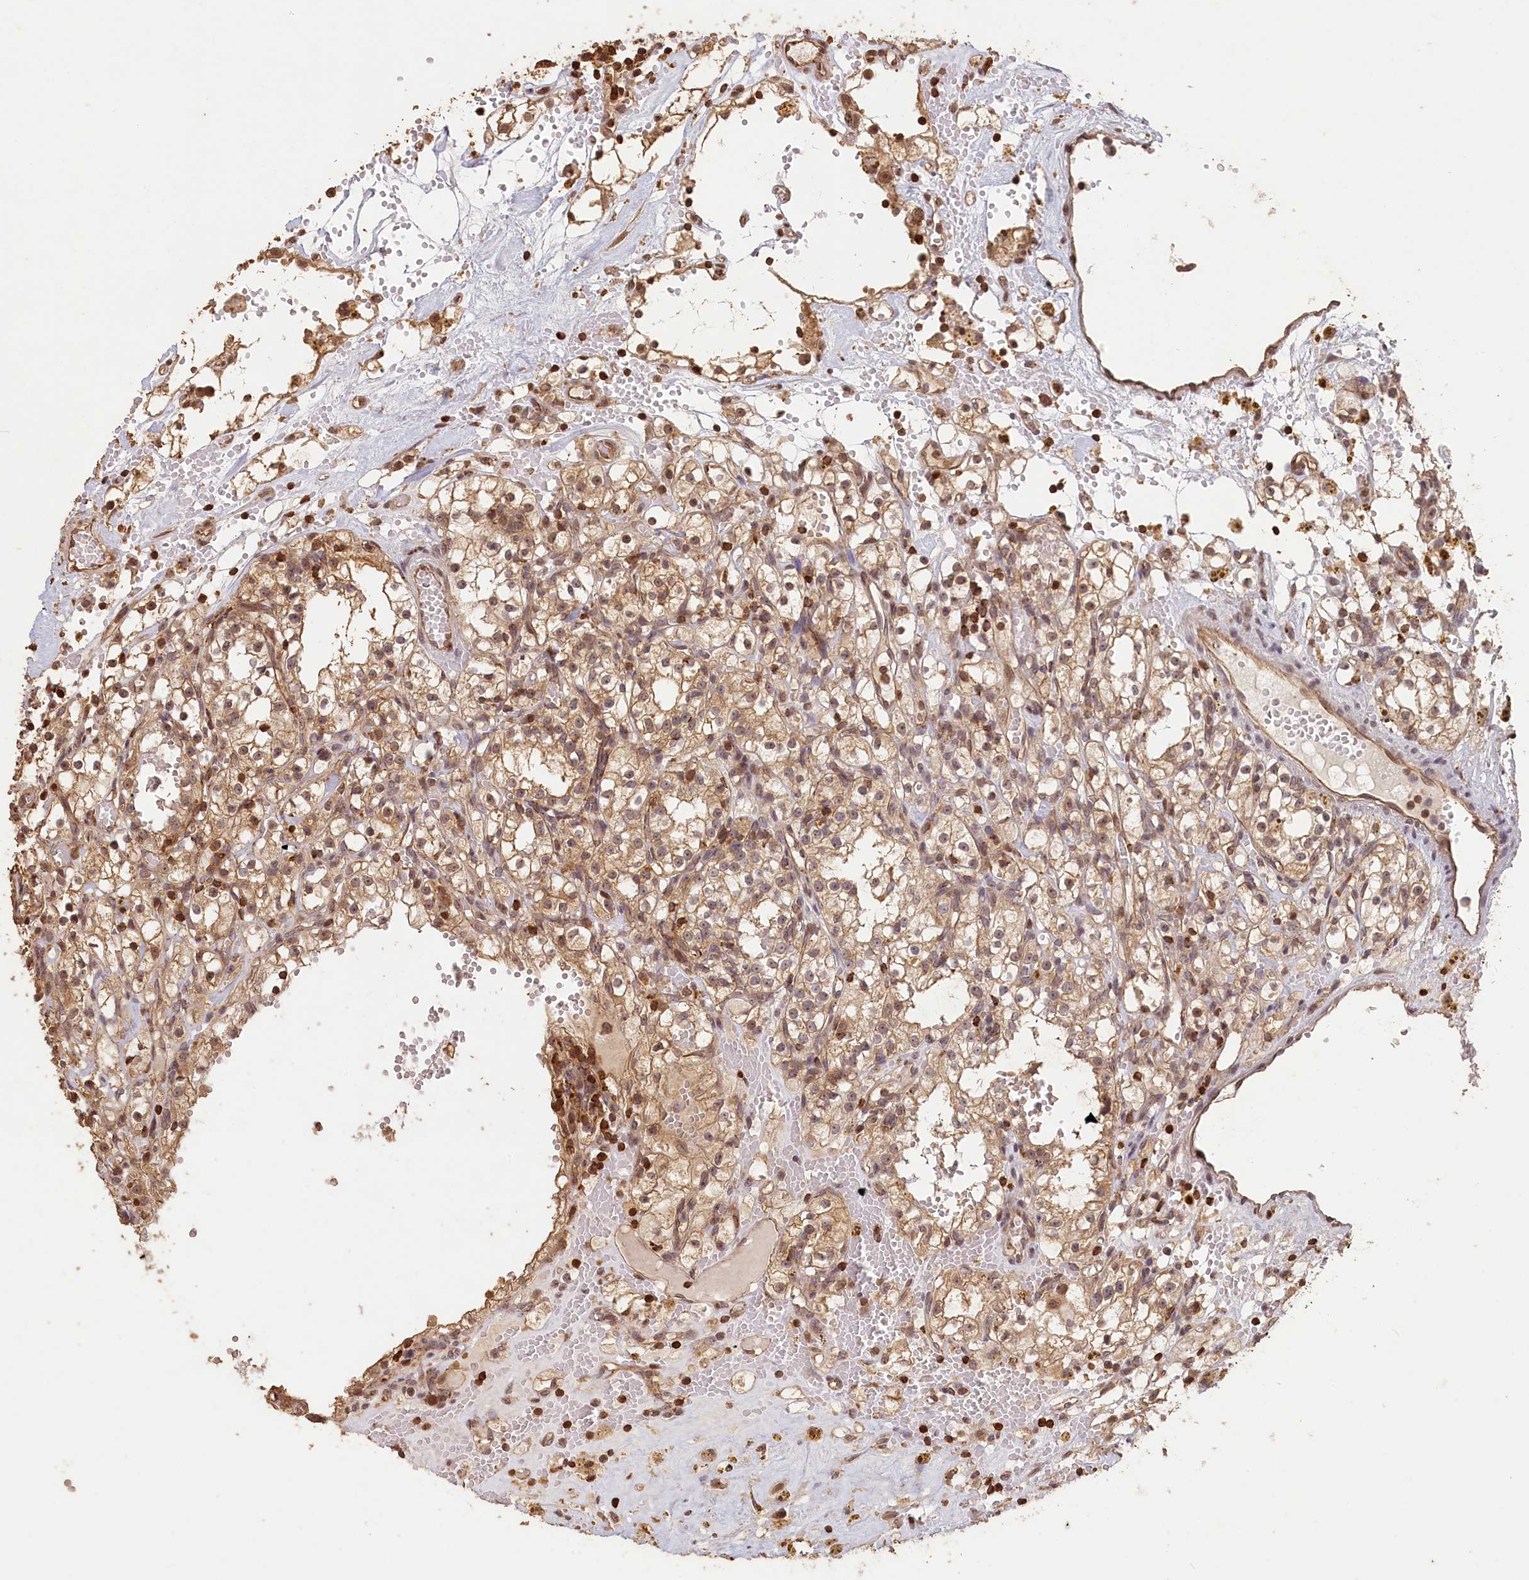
{"staining": {"intensity": "moderate", "quantity": ">75%", "location": "cytoplasmic/membranous,nuclear"}, "tissue": "renal cancer", "cell_type": "Tumor cells", "image_type": "cancer", "snomed": [{"axis": "morphology", "description": "Adenocarcinoma, NOS"}, {"axis": "topography", "description": "Kidney"}], "caption": "Immunohistochemistry photomicrograph of neoplastic tissue: renal cancer (adenocarcinoma) stained using IHC demonstrates medium levels of moderate protein expression localized specifically in the cytoplasmic/membranous and nuclear of tumor cells, appearing as a cytoplasmic/membranous and nuclear brown color.", "gene": "MADD", "patient": {"sex": "male", "age": 56}}